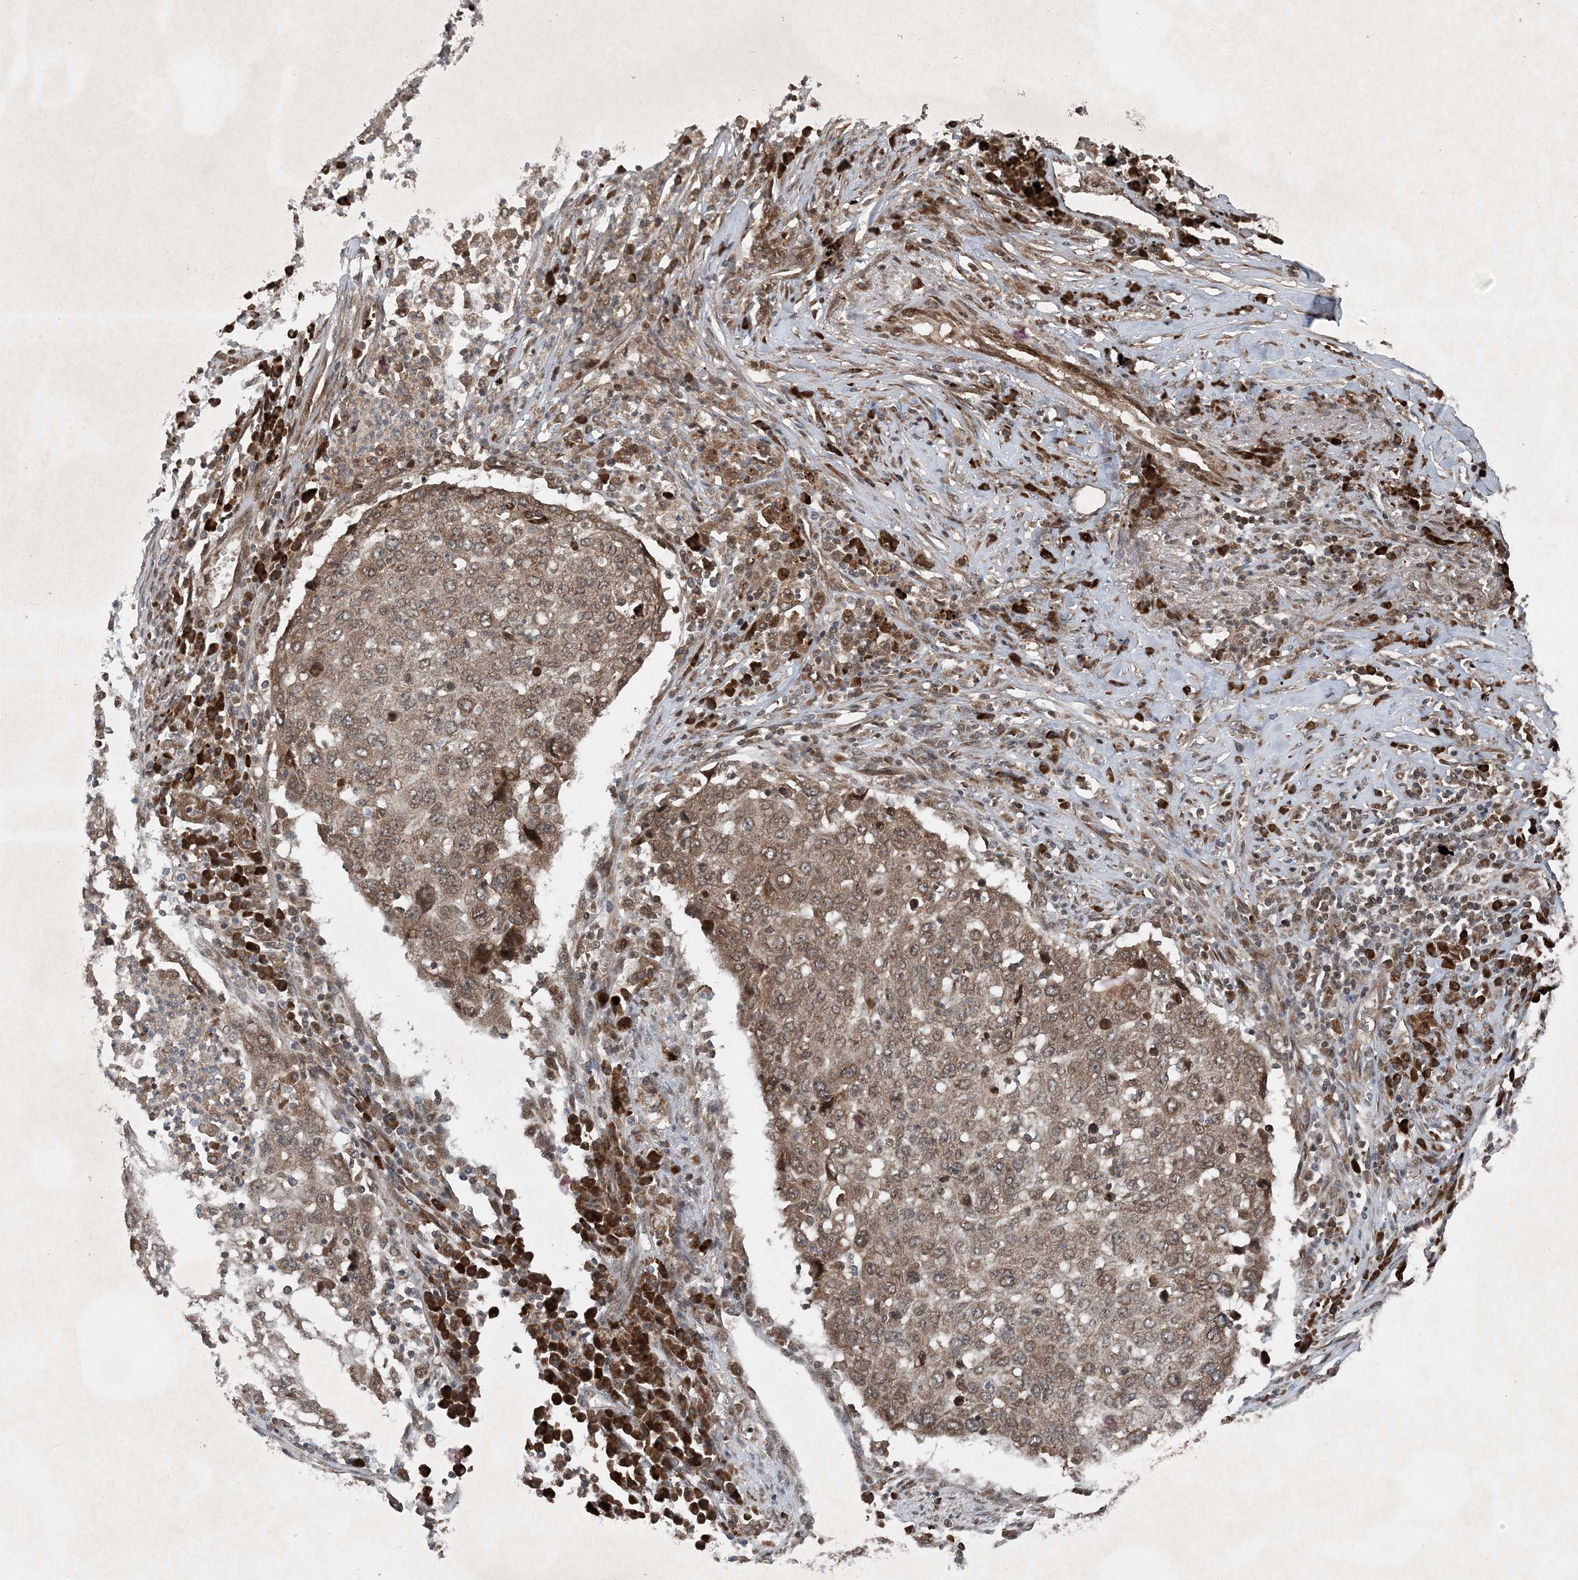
{"staining": {"intensity": "moderate", "quantity": ">75%", "location": "cytoplasmic/membranous"}, "tissue": "lung cancer", "cell_type": "Tumor cells", "image_type": "cancer", "snomed": [{"axis": "morphology", "description": "Squamous cell carcinoma, NOS"}, {"axis": "topography", "description": "Lung"}], "caption": "This photomicrograph reveals lung squamous cell carcinoma stained with immunohistochemistry to label a protein in brown. The cytoplasmic/membranous of tumor cells show moderate positivity for the protein. Nuclei are counter-stained blue.", "gene": "GNG5", "patient": {"sex": "female", "age": 63}}